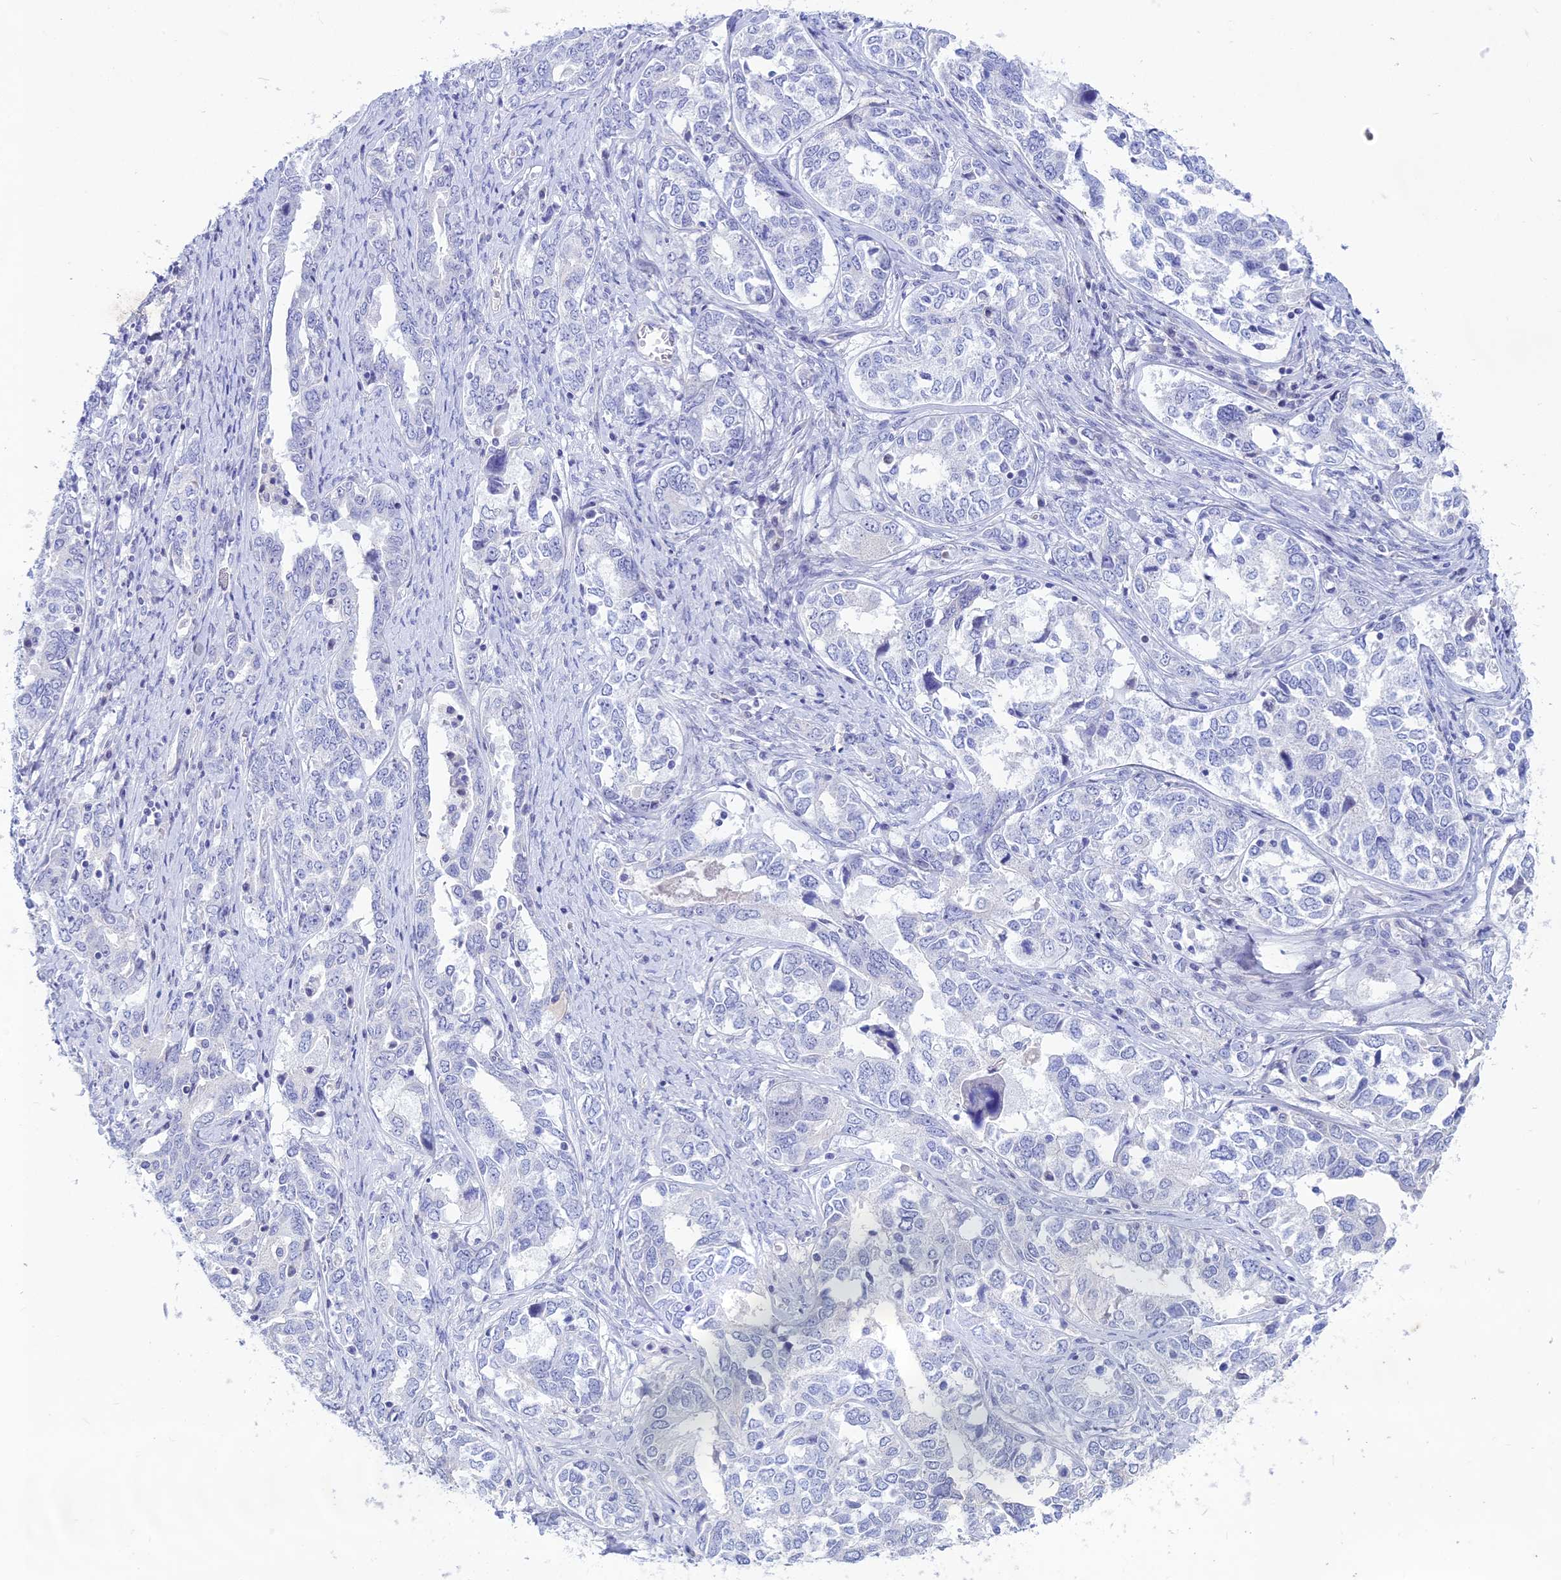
{"staining": {"intensity": "negative", "quantity": "none", "location": "none"}, "tissue": "ovarian cancer", "cell_type": "Tumor cells", "image_type": "cancer", "snomed": [{"axis": "morphology", "description": "Carcinoma, endometroid"}, {"axis": "topography", "description": "Ovary"}], "caption": "Immunohistochemical staining of human endometroid carcinoma (ovarian) exhibits no significant staining in tumor cells.", "gene": "BTBD19", "patient": {"sex": "female", "age": 62}}